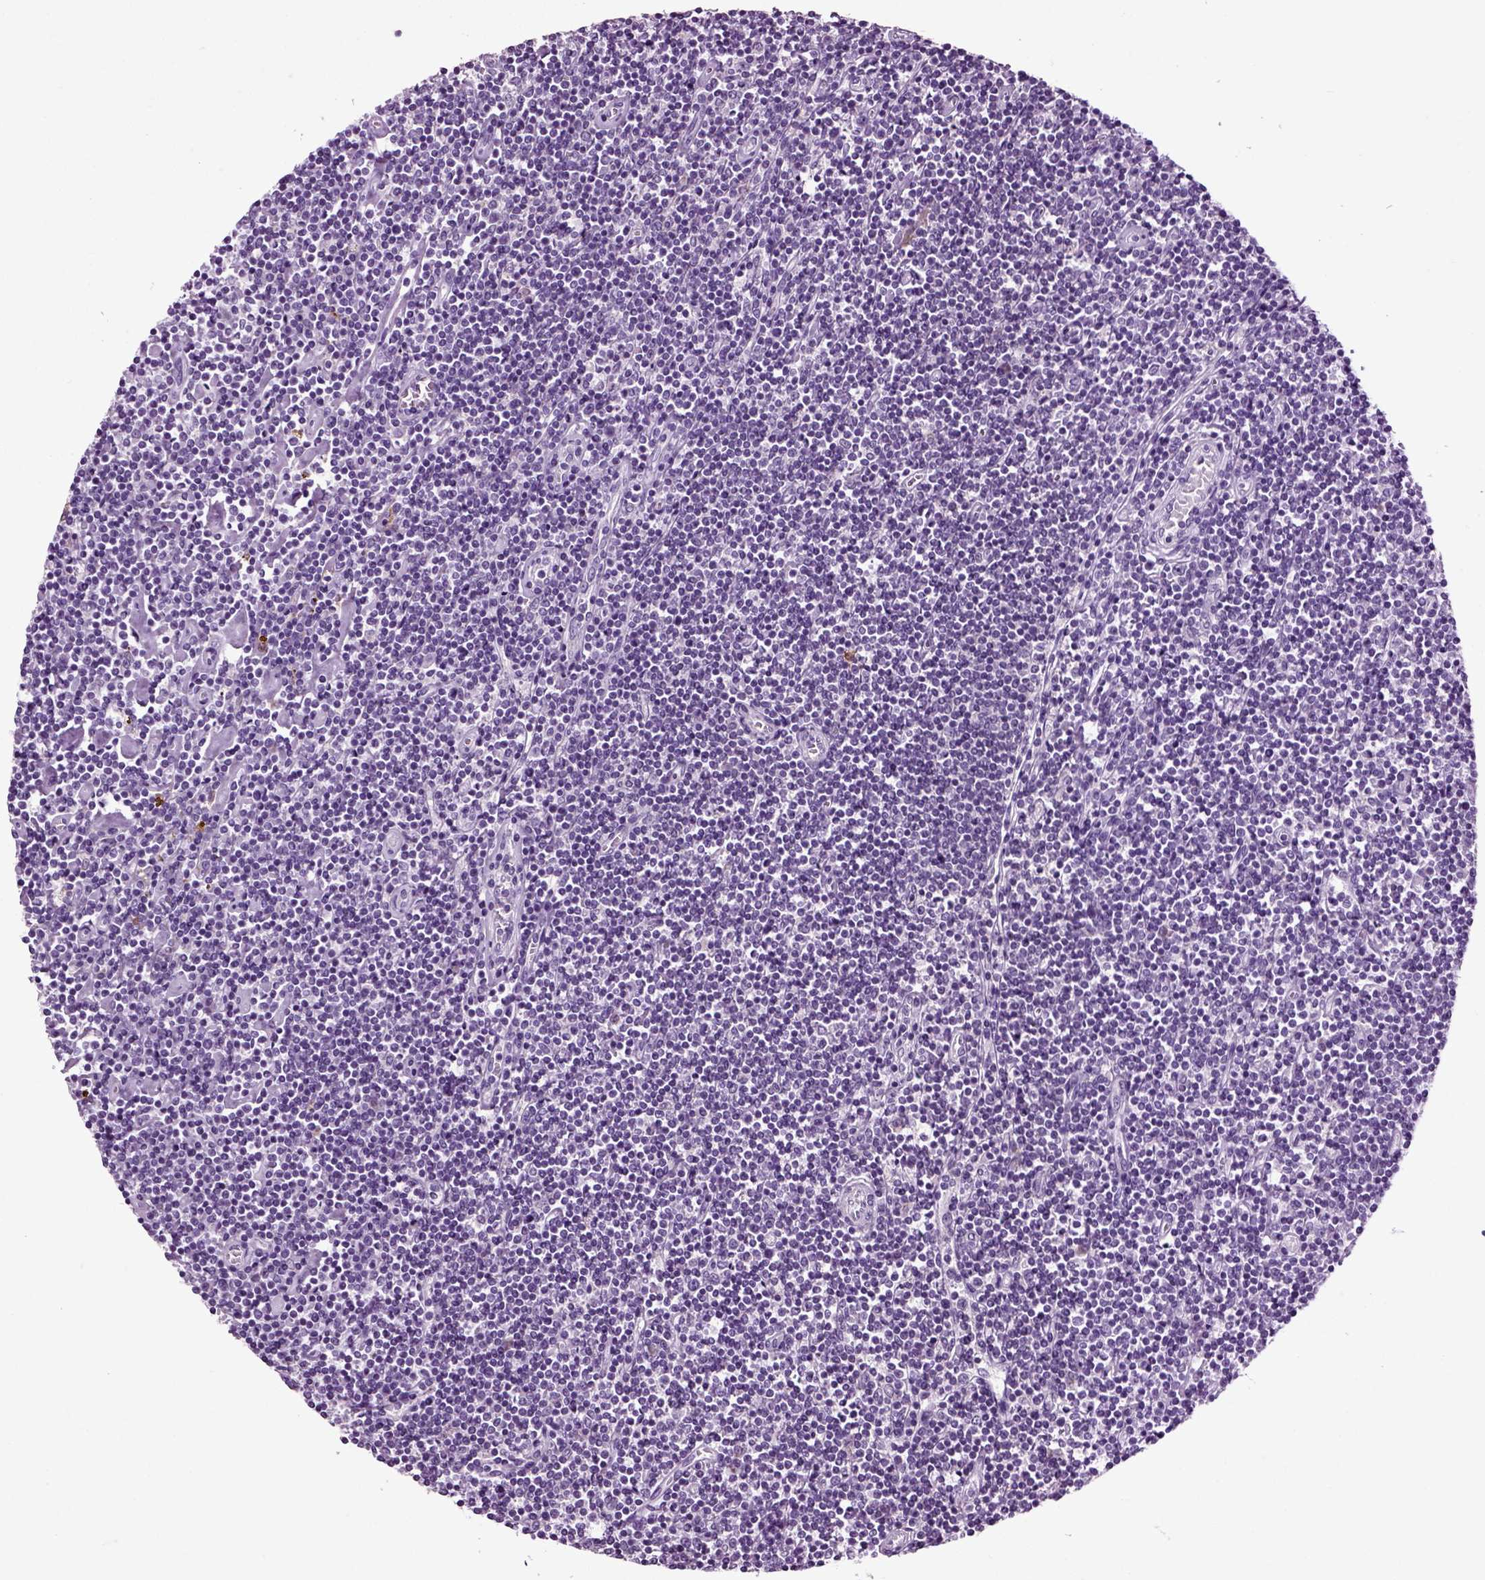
{"staining": {"intensity": "negative", "quantity": "none", "location": "none"}, "tissue": "lymphoma", "cell_type": "Tumor cells", "image_type": "cancer", "snomed": [{"axis": "morphology", "description": "Hodgkin's disease, NOS"}, {"axis": "topography", "description": "Lymph node"}], "caption": "There is no significant expression in tumor cells of lymphoma. Nuclei are stained in blue.", "gene": "DNAH10", "patient": {"sex": "male", "age": 40}}